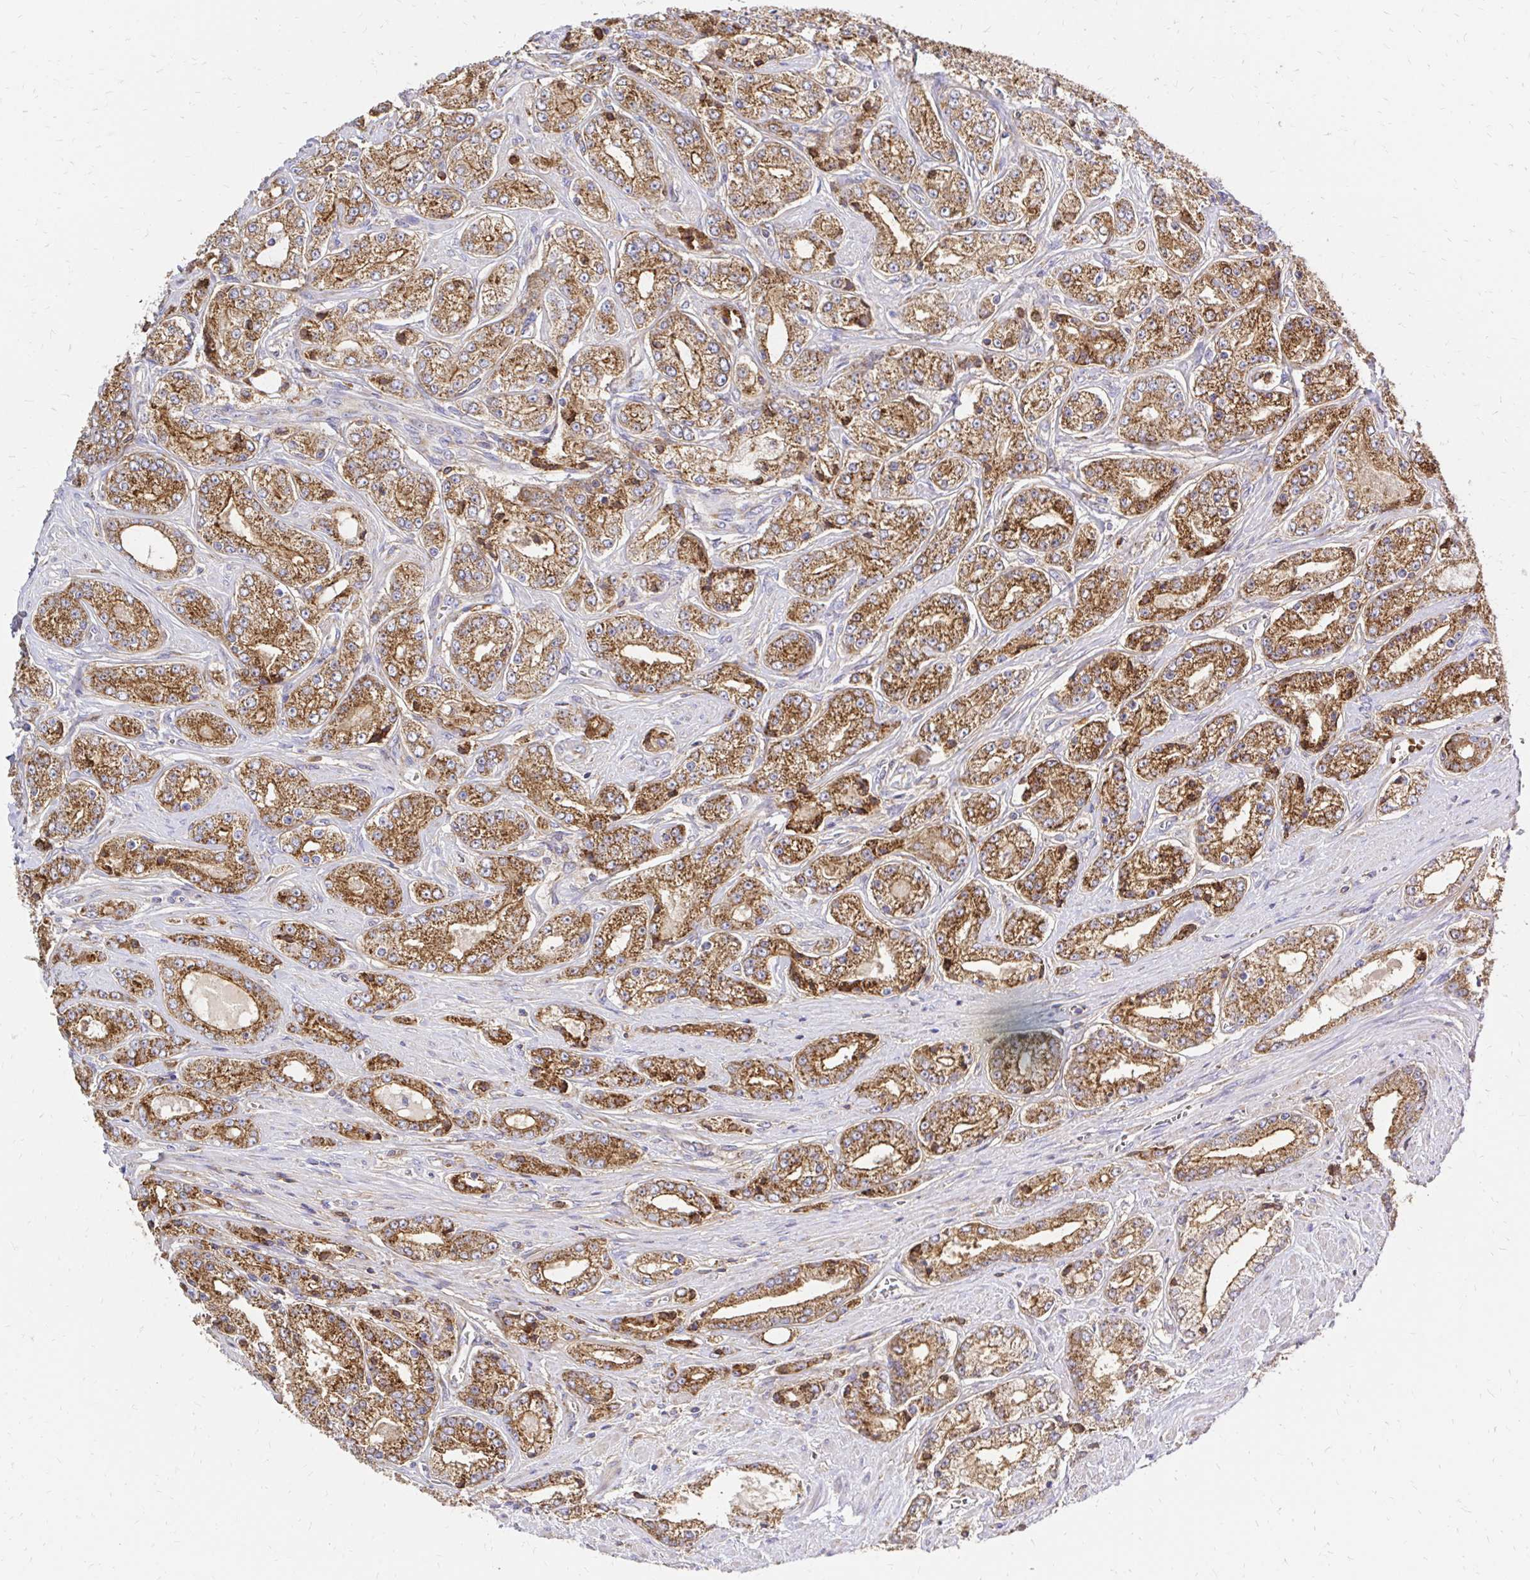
{"staining": {"intensity": "moderate", "quantity": ">75%", "location": "cytoplasmic/membranous"}, "tissue": "prostate cancer", "cell_type": "Tumor cells", "image_type": "cancer", "snomed": [{"axis": "morphology", "description": "Adenocarcinoma, High grade"}, {"axis": "topography", "description": "Prostate"}], "caption": "Prostate cancer (high-grade adenocarcinoma) was stained to show a protein in brown. There is medium levels of moderate cytoplasmic/membranous positivity in about >75% of tumor cells. (IHC, brightfield microscopy, high magnification).", "gene": "MRPL13", "patient": {"sex": "male", "age": 66}}